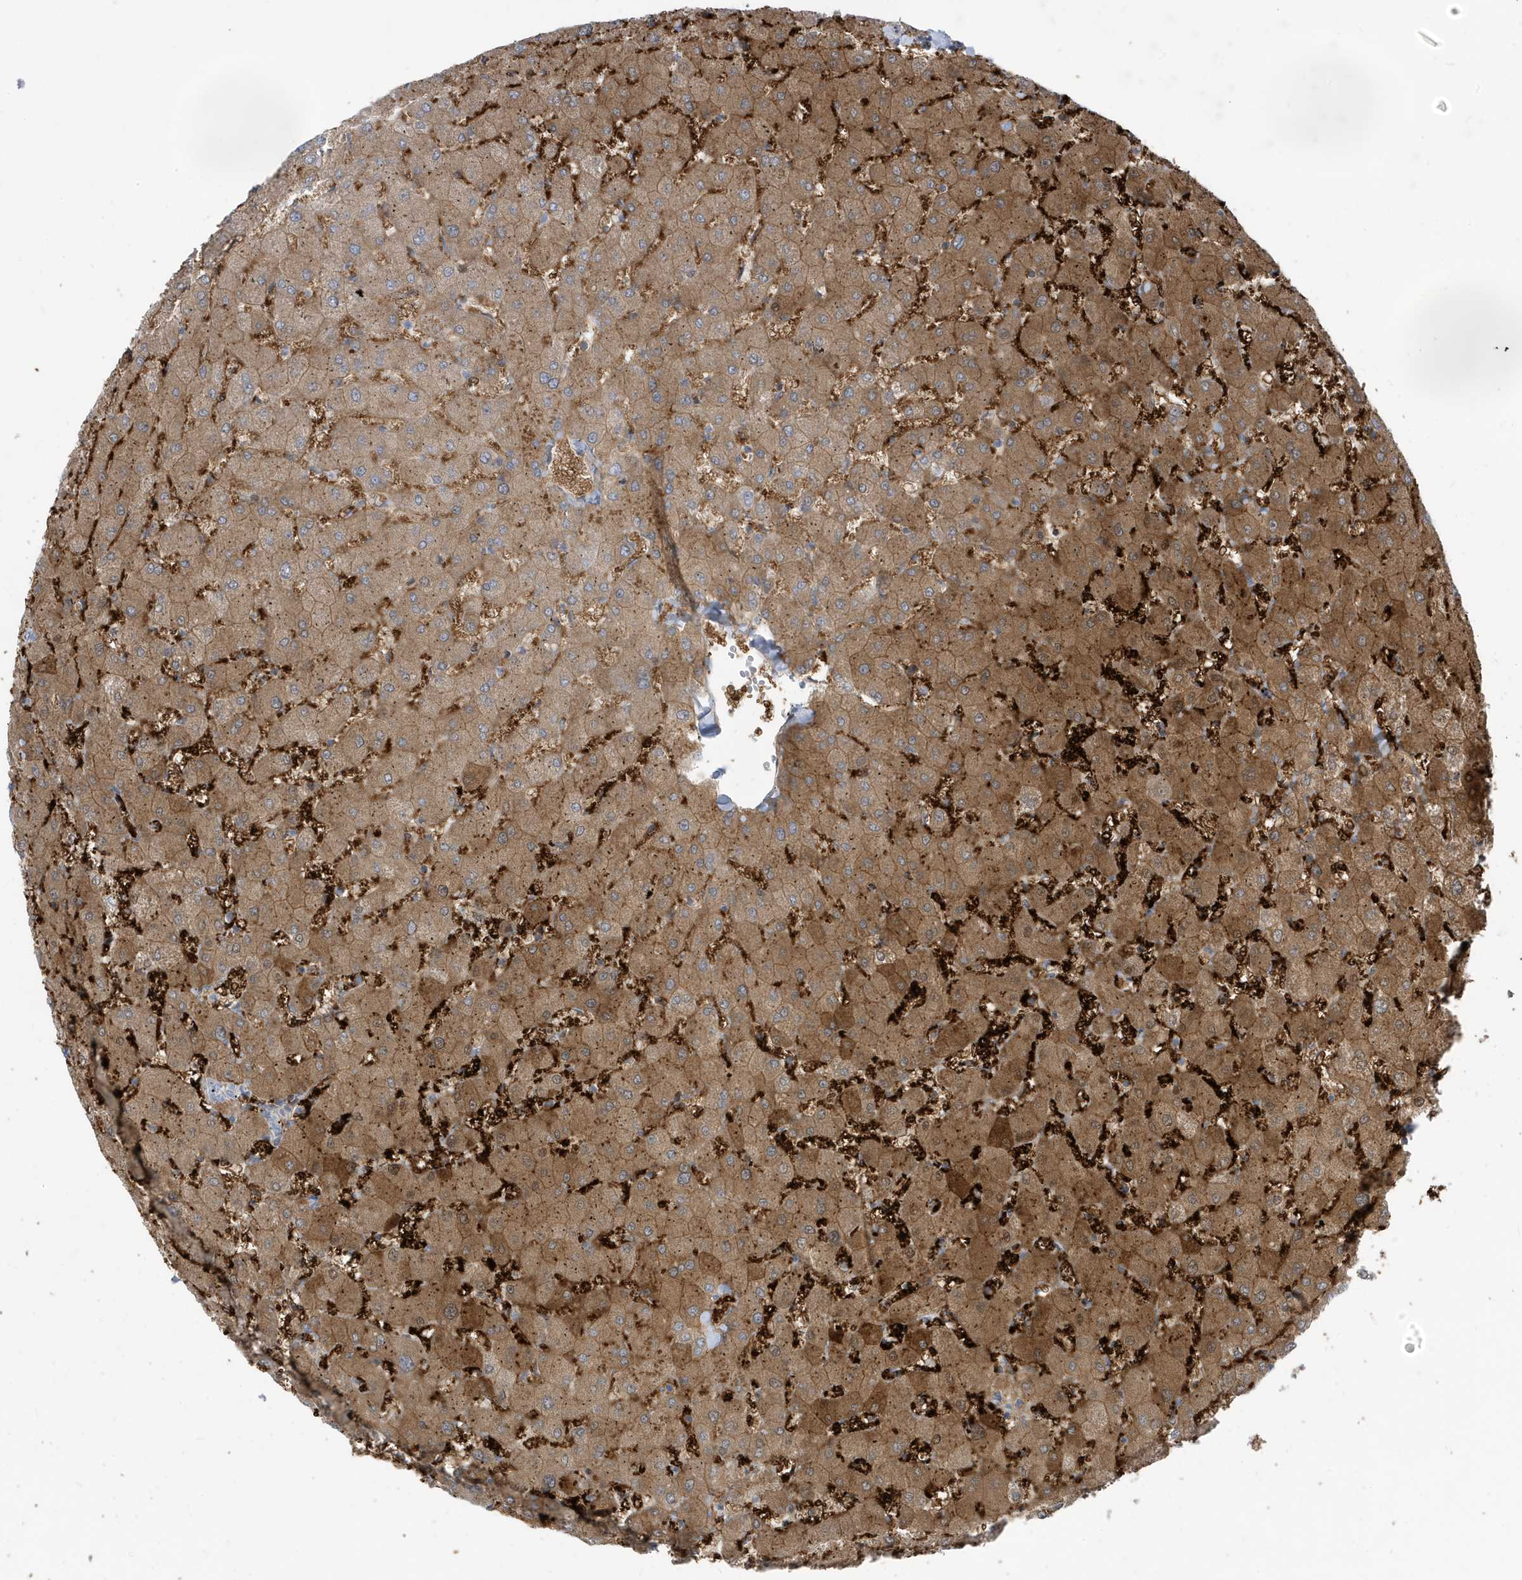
{"staining": {"intensity": "negative", "quantity": "none", "location": "none"}, "tissue": "liver", "cell_type": "Cholangiocytes", "image_type": "normal", "snomed": [{"axis": "morphology", "description": "Normal tissue, NOS"}, {"axis": "topography", "description": "Liver"}], "caption": "Unremarkable liver was stained to show a protein in brown. There is no significant positivity in cholangiocytes.", "gene": "ATP13A5", "patient": {"sex": "female", "age": 63}}